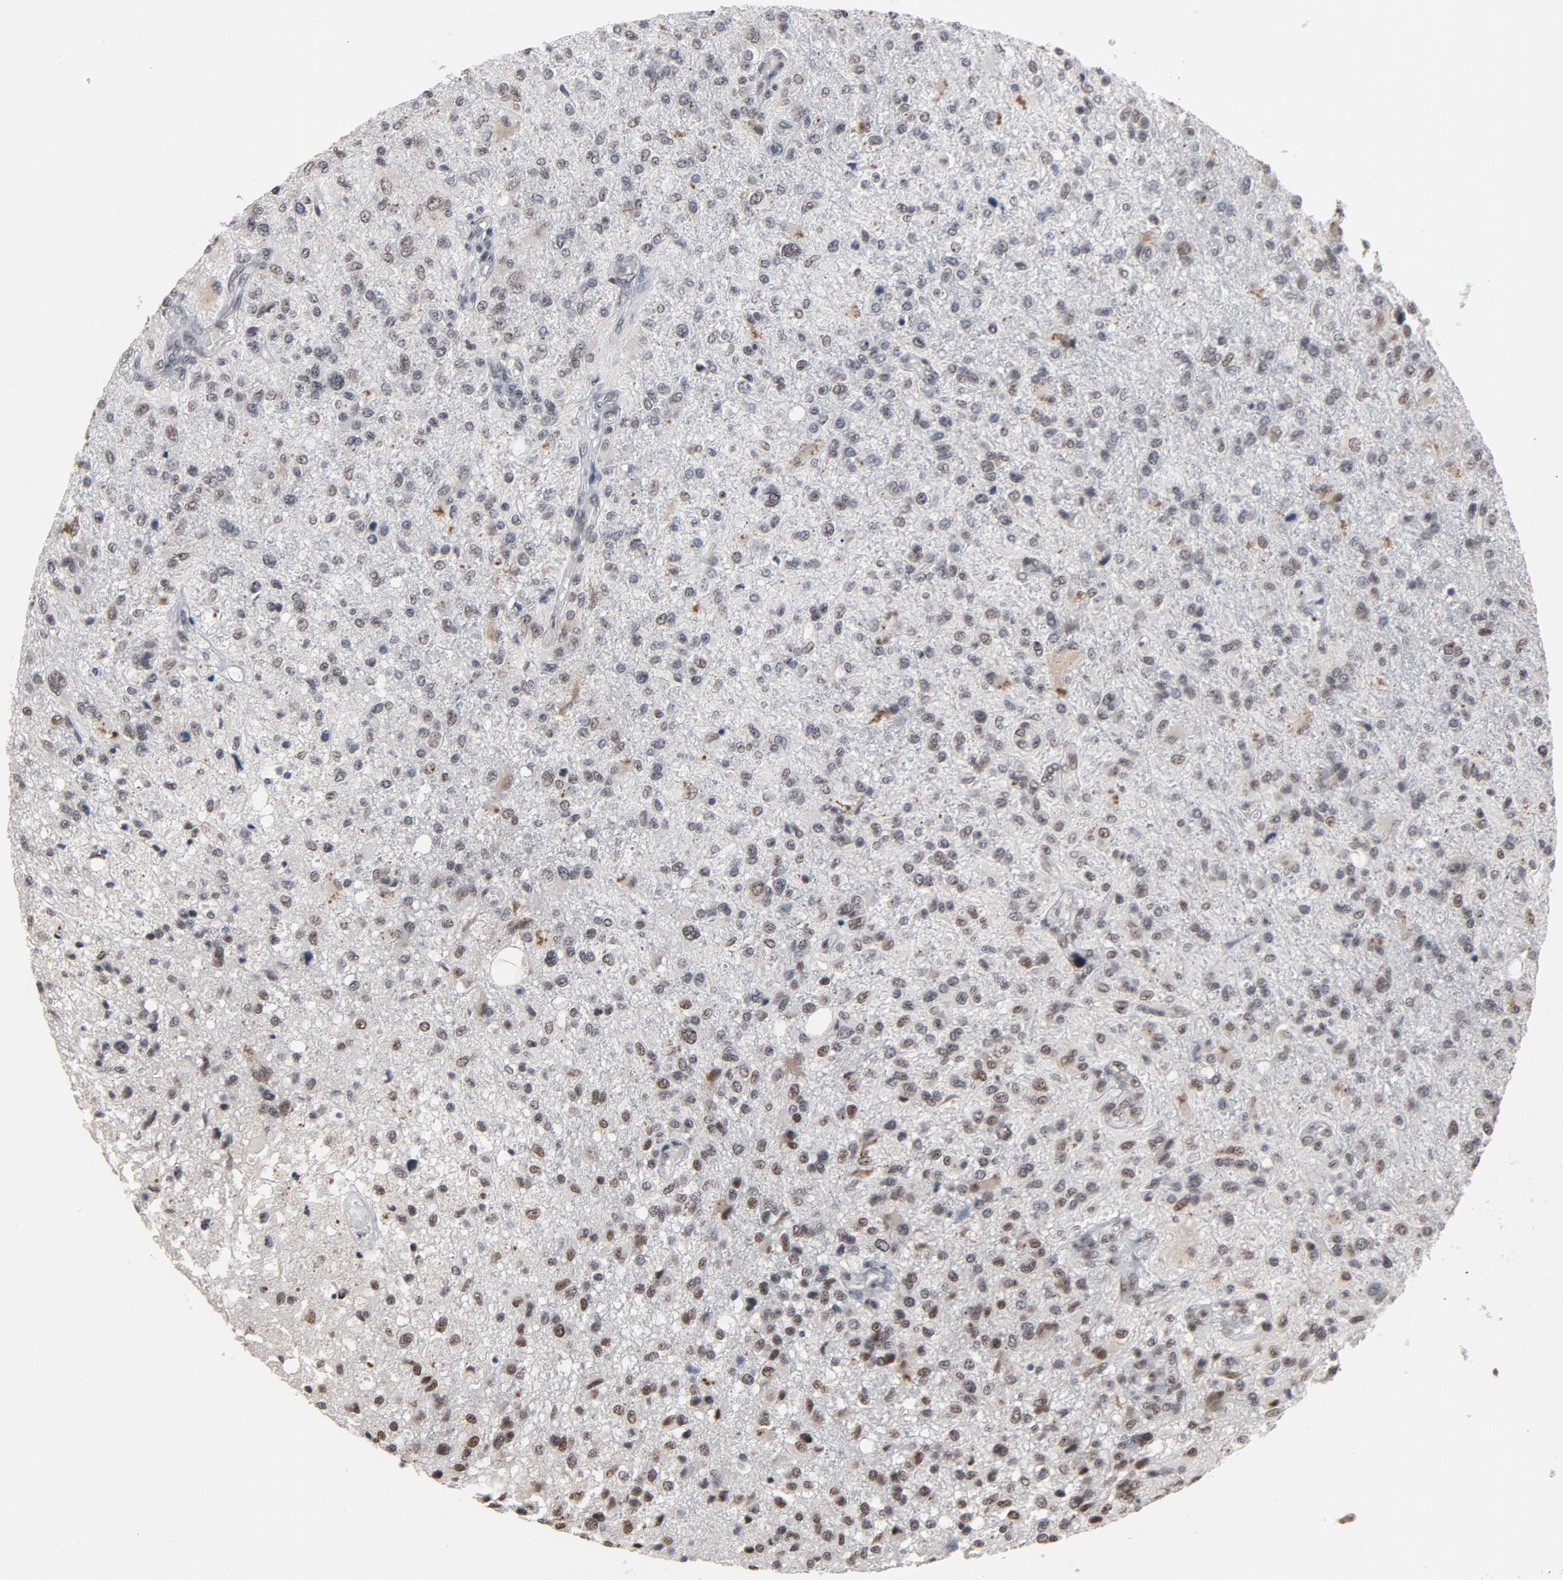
{"staining": {"intensity": "moderate", "quantity": ">75%", "location": "nuclear"}, "tissue": "glioma", "cell_type": "Tumor cells", "image_type": "cancer", "snomed": [{"axis": "morphology", "description": "Glioma, malignant, High grade"}, {"axis": "topography", "description": "Cerebral cortex"}], "caption": "Glioma was stained to show a protein in brown. There is medium levels of moderate nuclear staining in approximately >75% of tumor cells.", "gene": "MRE11", "patient": {"sex": "male", "age": 76}}